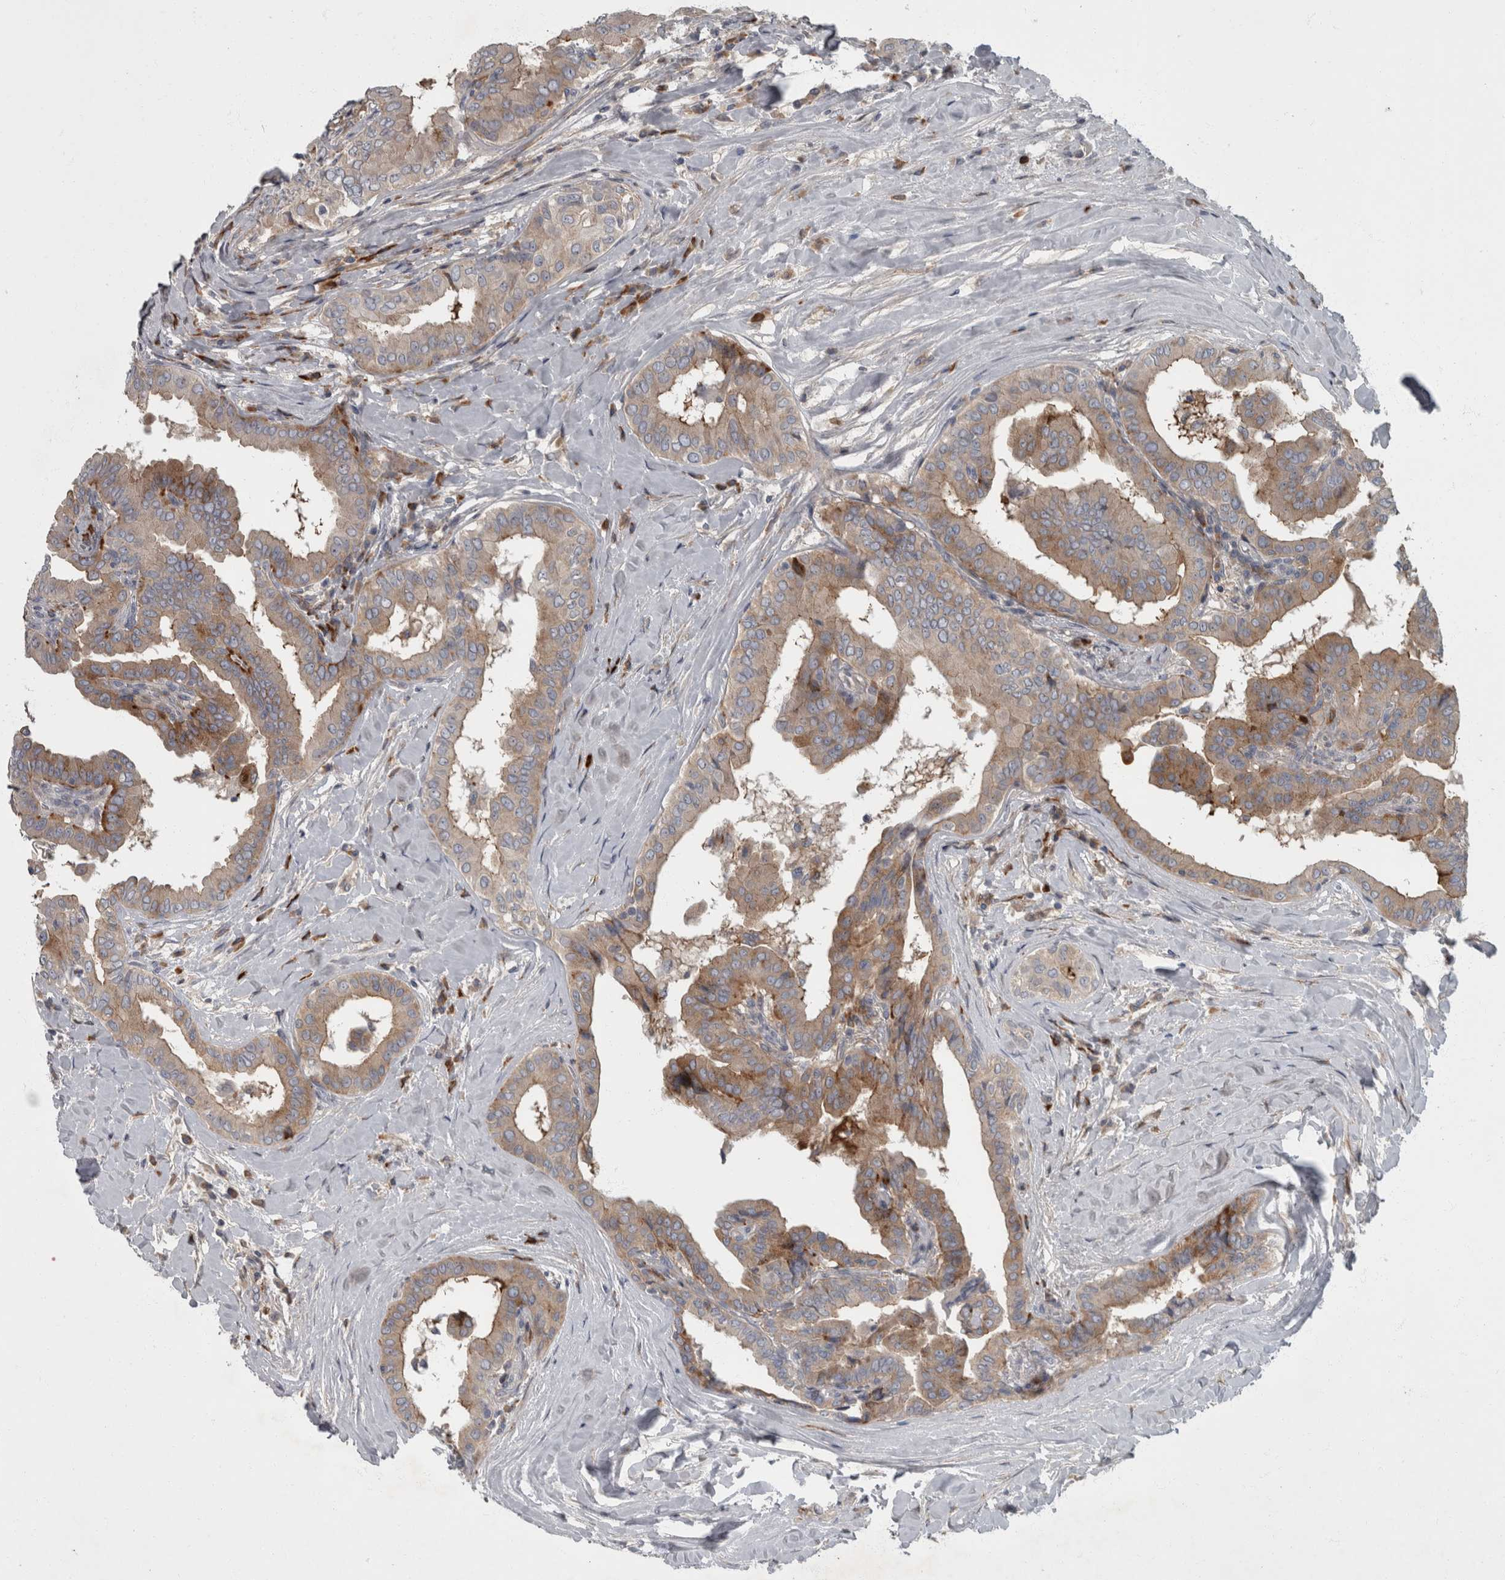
{"staining": {"intensity": "moderate", "quantity": "<25%", "location": "cytoplasmic/membranous"}, "tissue": "thyroid cancer", "cell_type": "Tumor cells", "image_type": "cancer", "snomed": [{"axis": "morphology", "description": "Papillary adenocarcinoma, NOS"}, {"axis": "topography", "description": "Thyroid gland"}], "caption": "This micrograph displays immunohistochemistry staining of human thyroid cancer (papillary adenocarcinoma), with low moderate cytoplasmic/membranous staining in about <25% of tumor cells.", "gene": "CDC42BPG", "patient": {"sex": "male", "age": 33}}